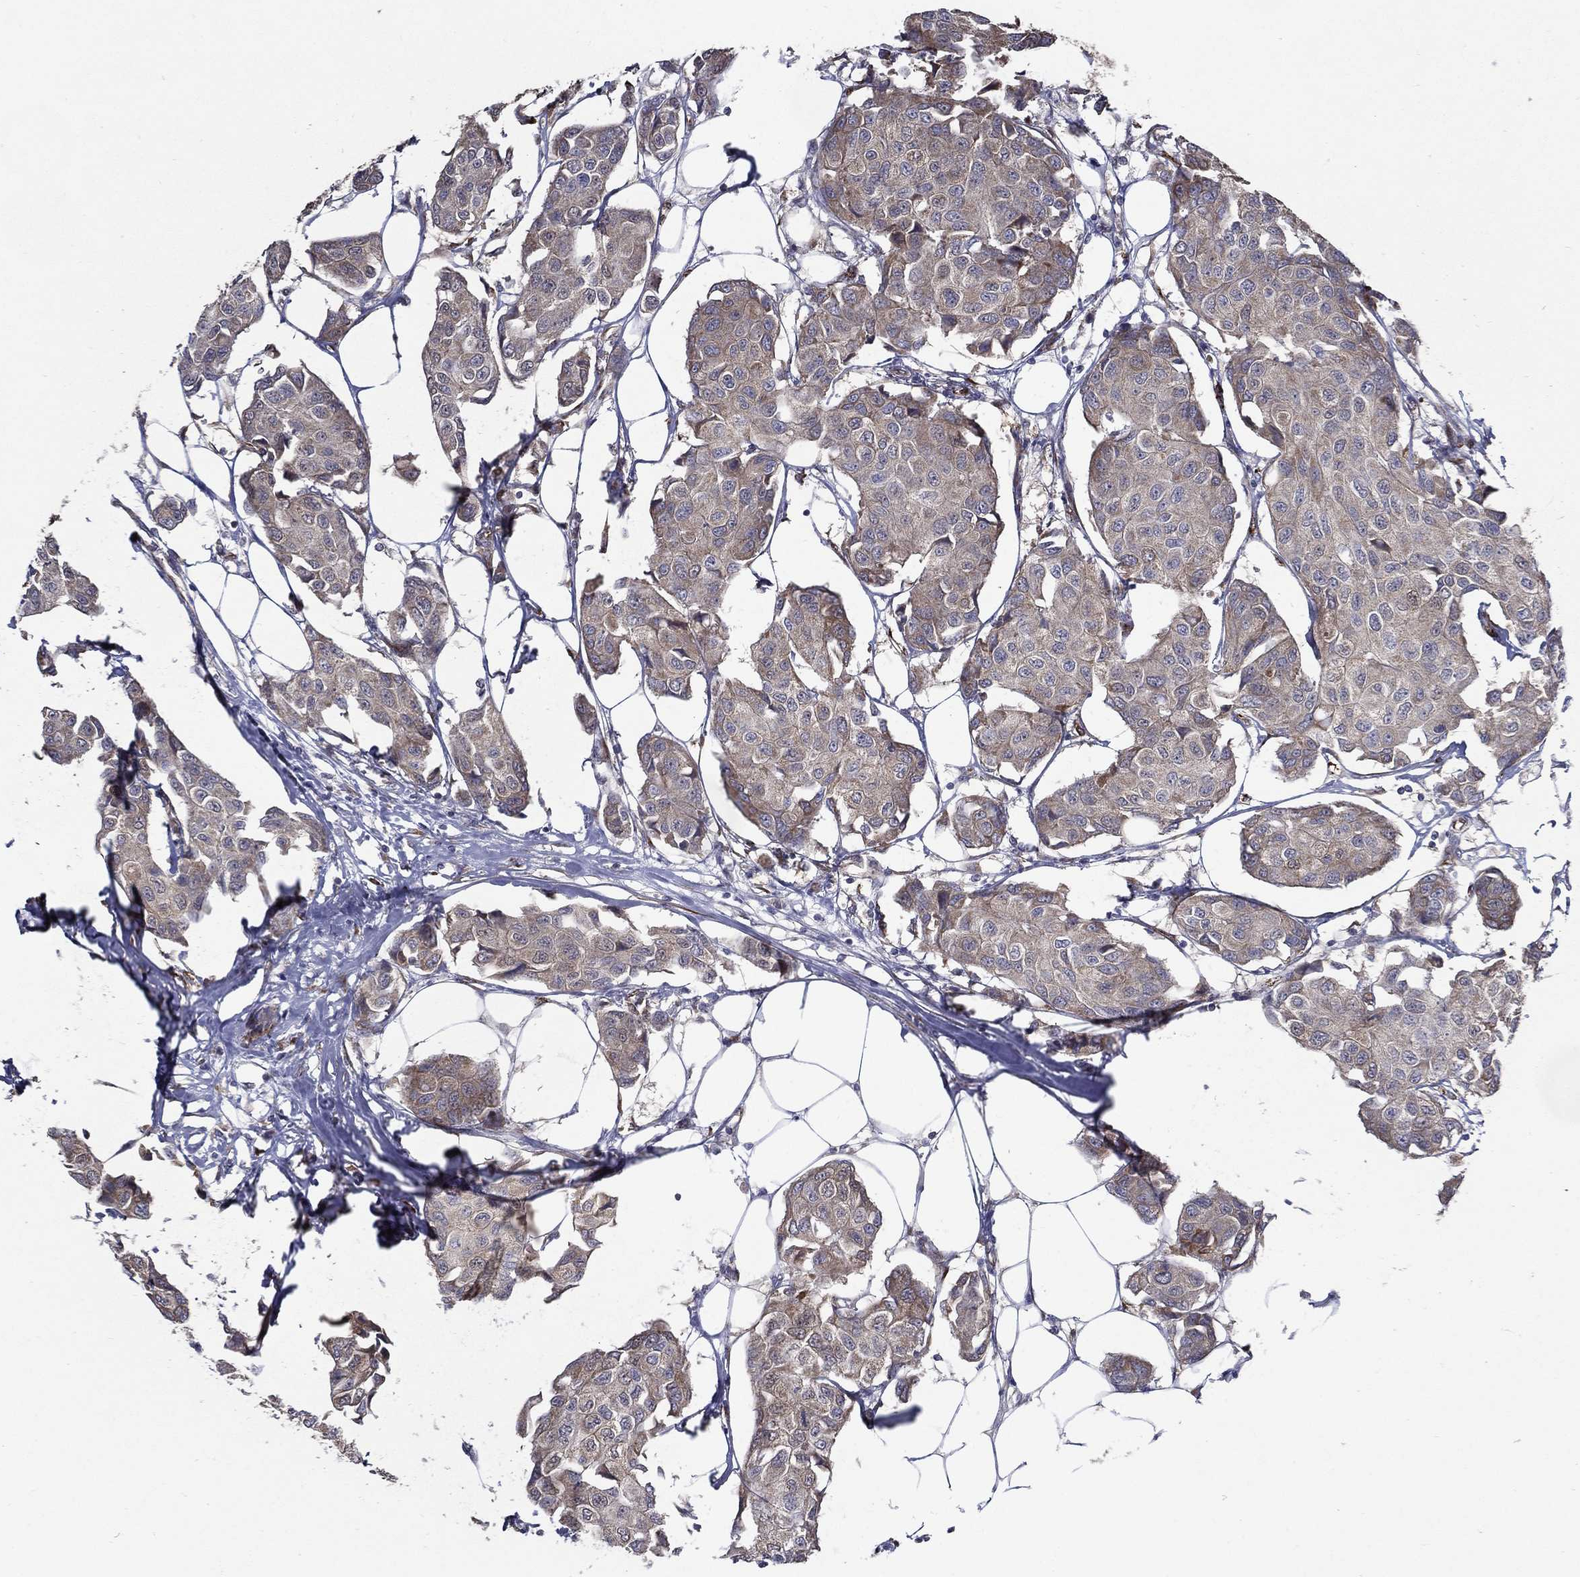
{"staining": {"intensity": "negative", "quantity": "none", "location": "none"}, "tissue": "breast cancer", "cell_type": "Tumor cells", "image_type": "cancer", "snomed": [{"axis": "morphology", "description": "Duct carcinoma"}, {"axis": "topography", "description": "Breast"}], "caption": "Protein analysis of infiltrating ductal carcinoma (breast) displays no significant staining in tumor cells. (Brightfield microscopy of DAB immunohistochemistry (IHC) at high magnification).", "gene": "ARHGAP11A", "patient": {"sex": "female", "age": 80}}